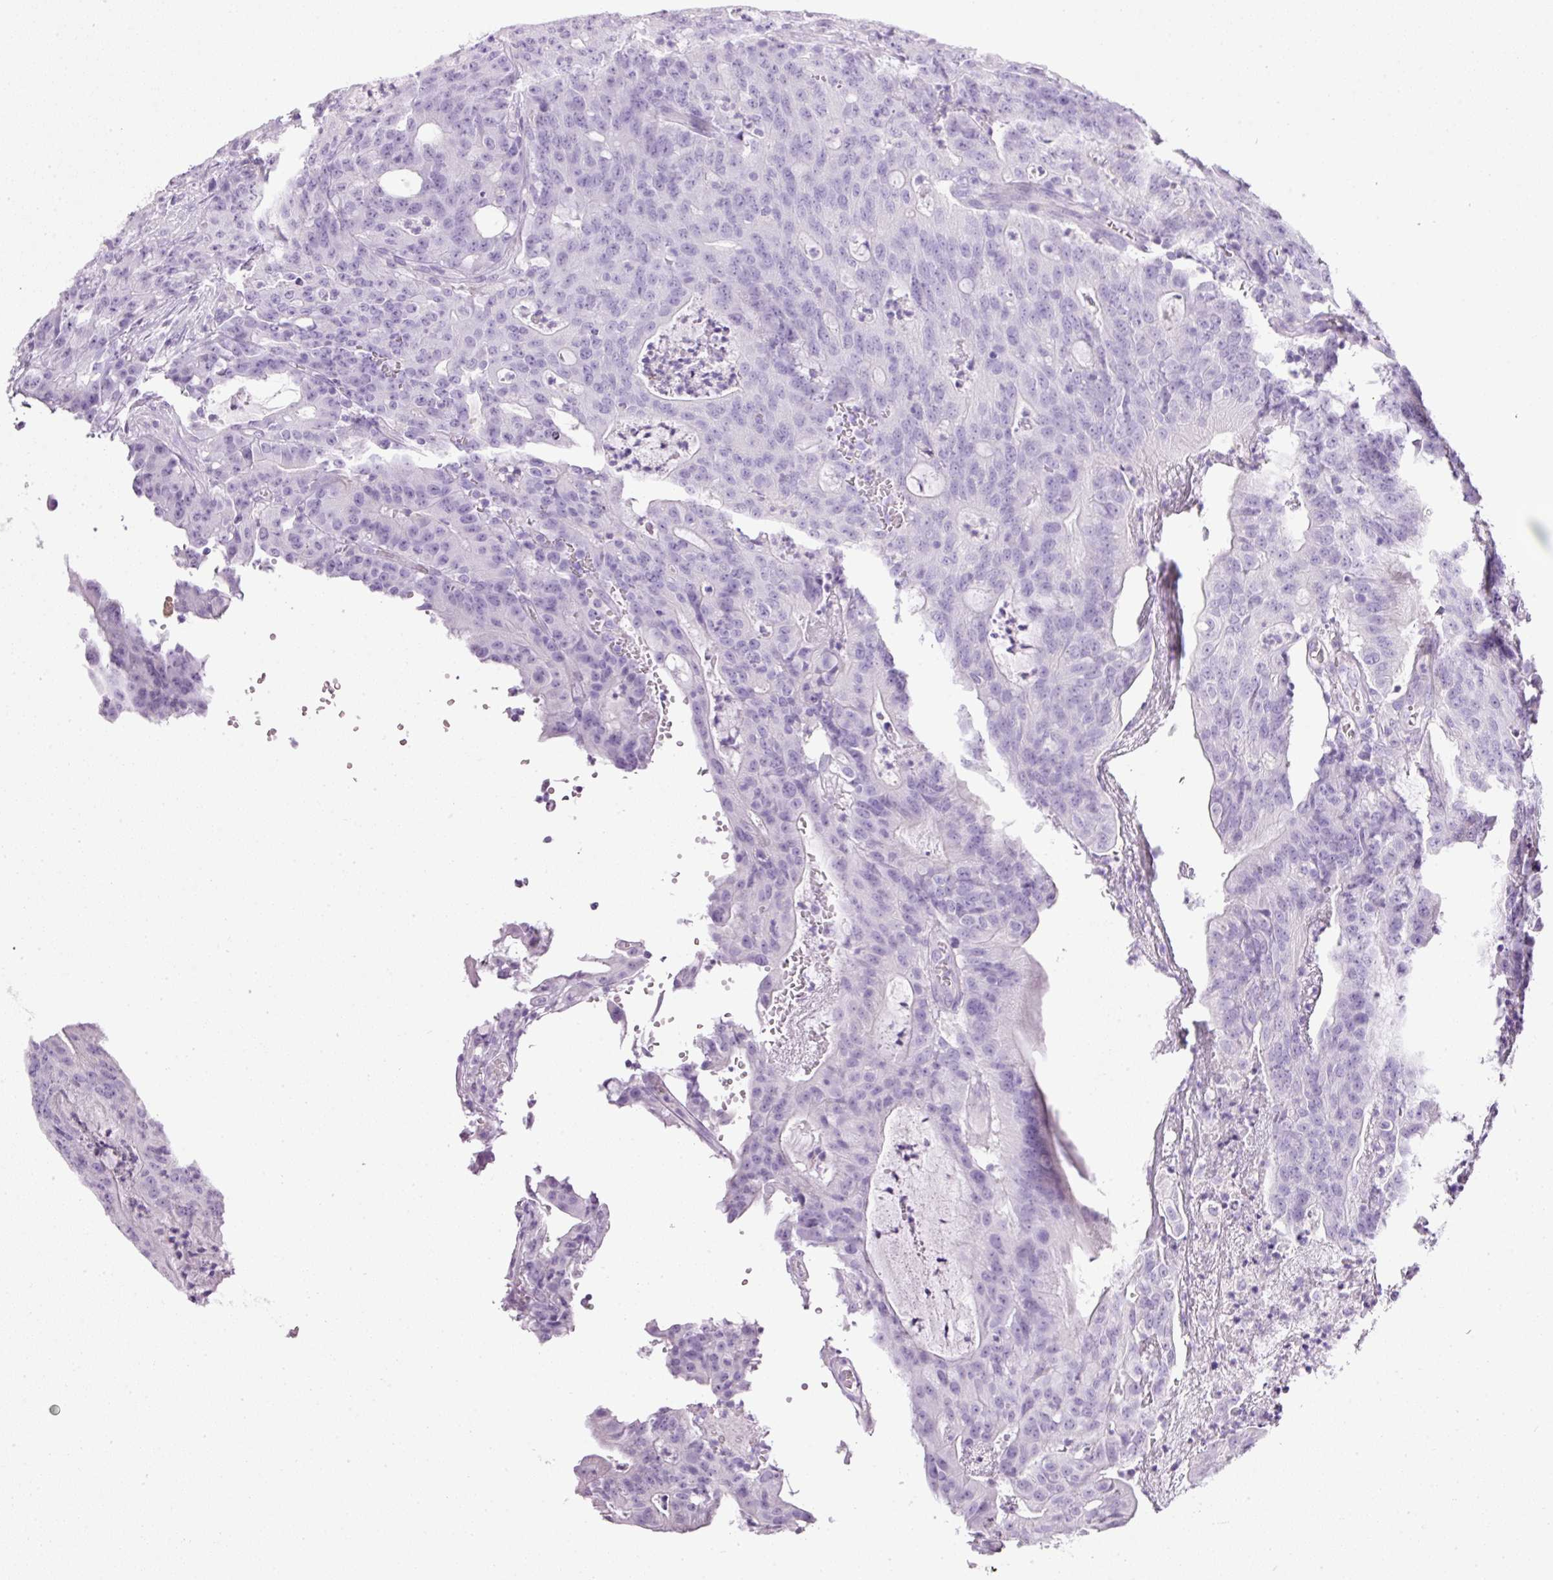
{"staining": {"intensity": "negative", "quantity": "none", "location": "none"}, "tissue": "colorectal cancer", "cell_type": "Tumor cells", "image_type": "cancer", "snomed": [{"axis": "morphology", "description": "Adenocarcinoma, NOS"}, {"axis": "topography", "description": "Colon"}], "caption": "The photomicrograph exhibits no staining of tumor cells in colorectal adenocarcinoma.", "gene": "BSND", "patient": {"sex": "male", "age": 83}}